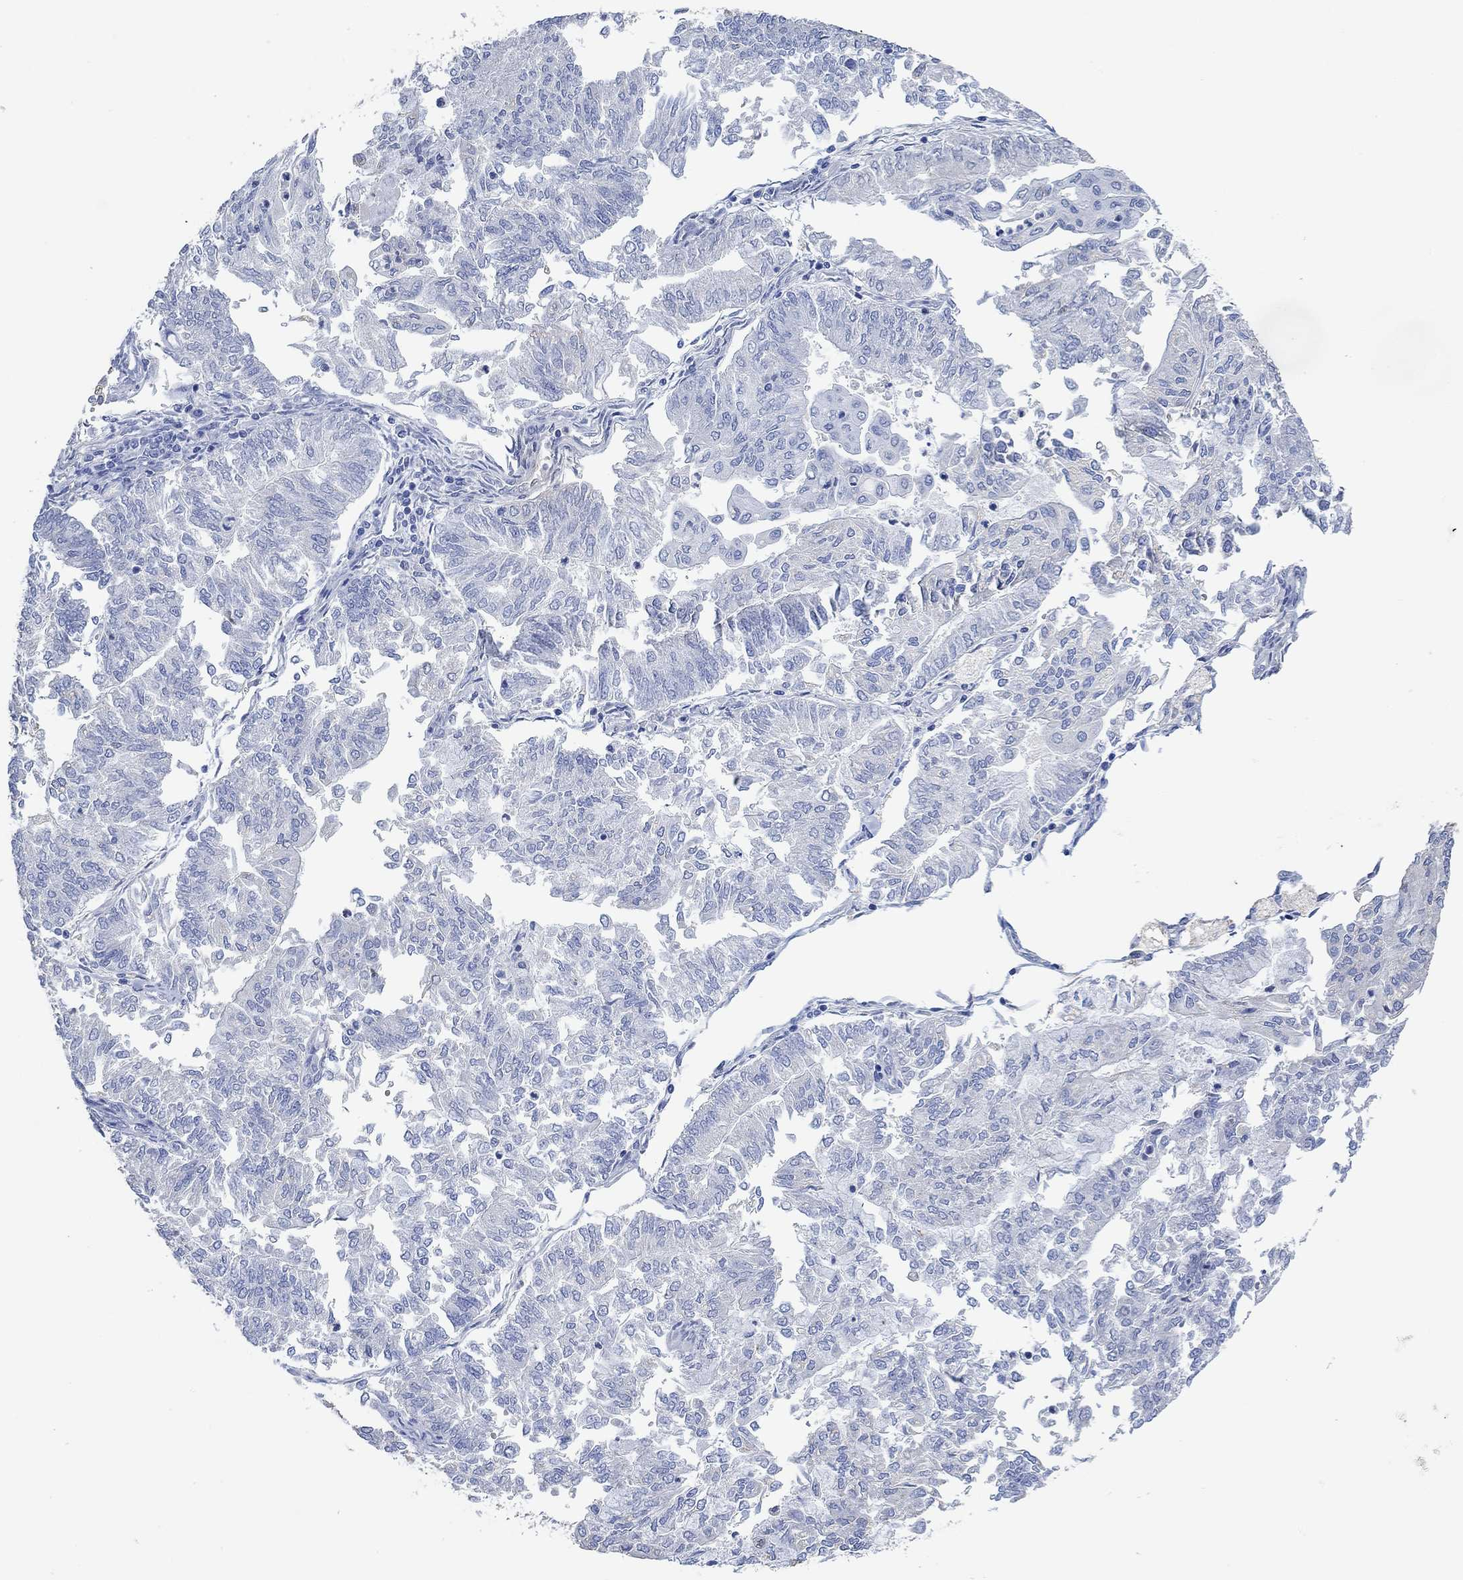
{"staining": {"intensity": "negative", "quantity": "none", "location": "none"}, "tissue": "endometrial cancer", "cell_type": "Tumor cells", "image_type": "cancer", "snomed": [{"axis": "morphology", "description": "Adenocarcinoma, NOS"}, {"axis": "topography", "description": "Endometrium"}], "caption": "This is an IHC photomicrograph of human adenocarcinoma (endometrial). There is no positivity in tumor cells.", "gene": "PPP1R17", "patient": {"sex": "female", "age": 59}}